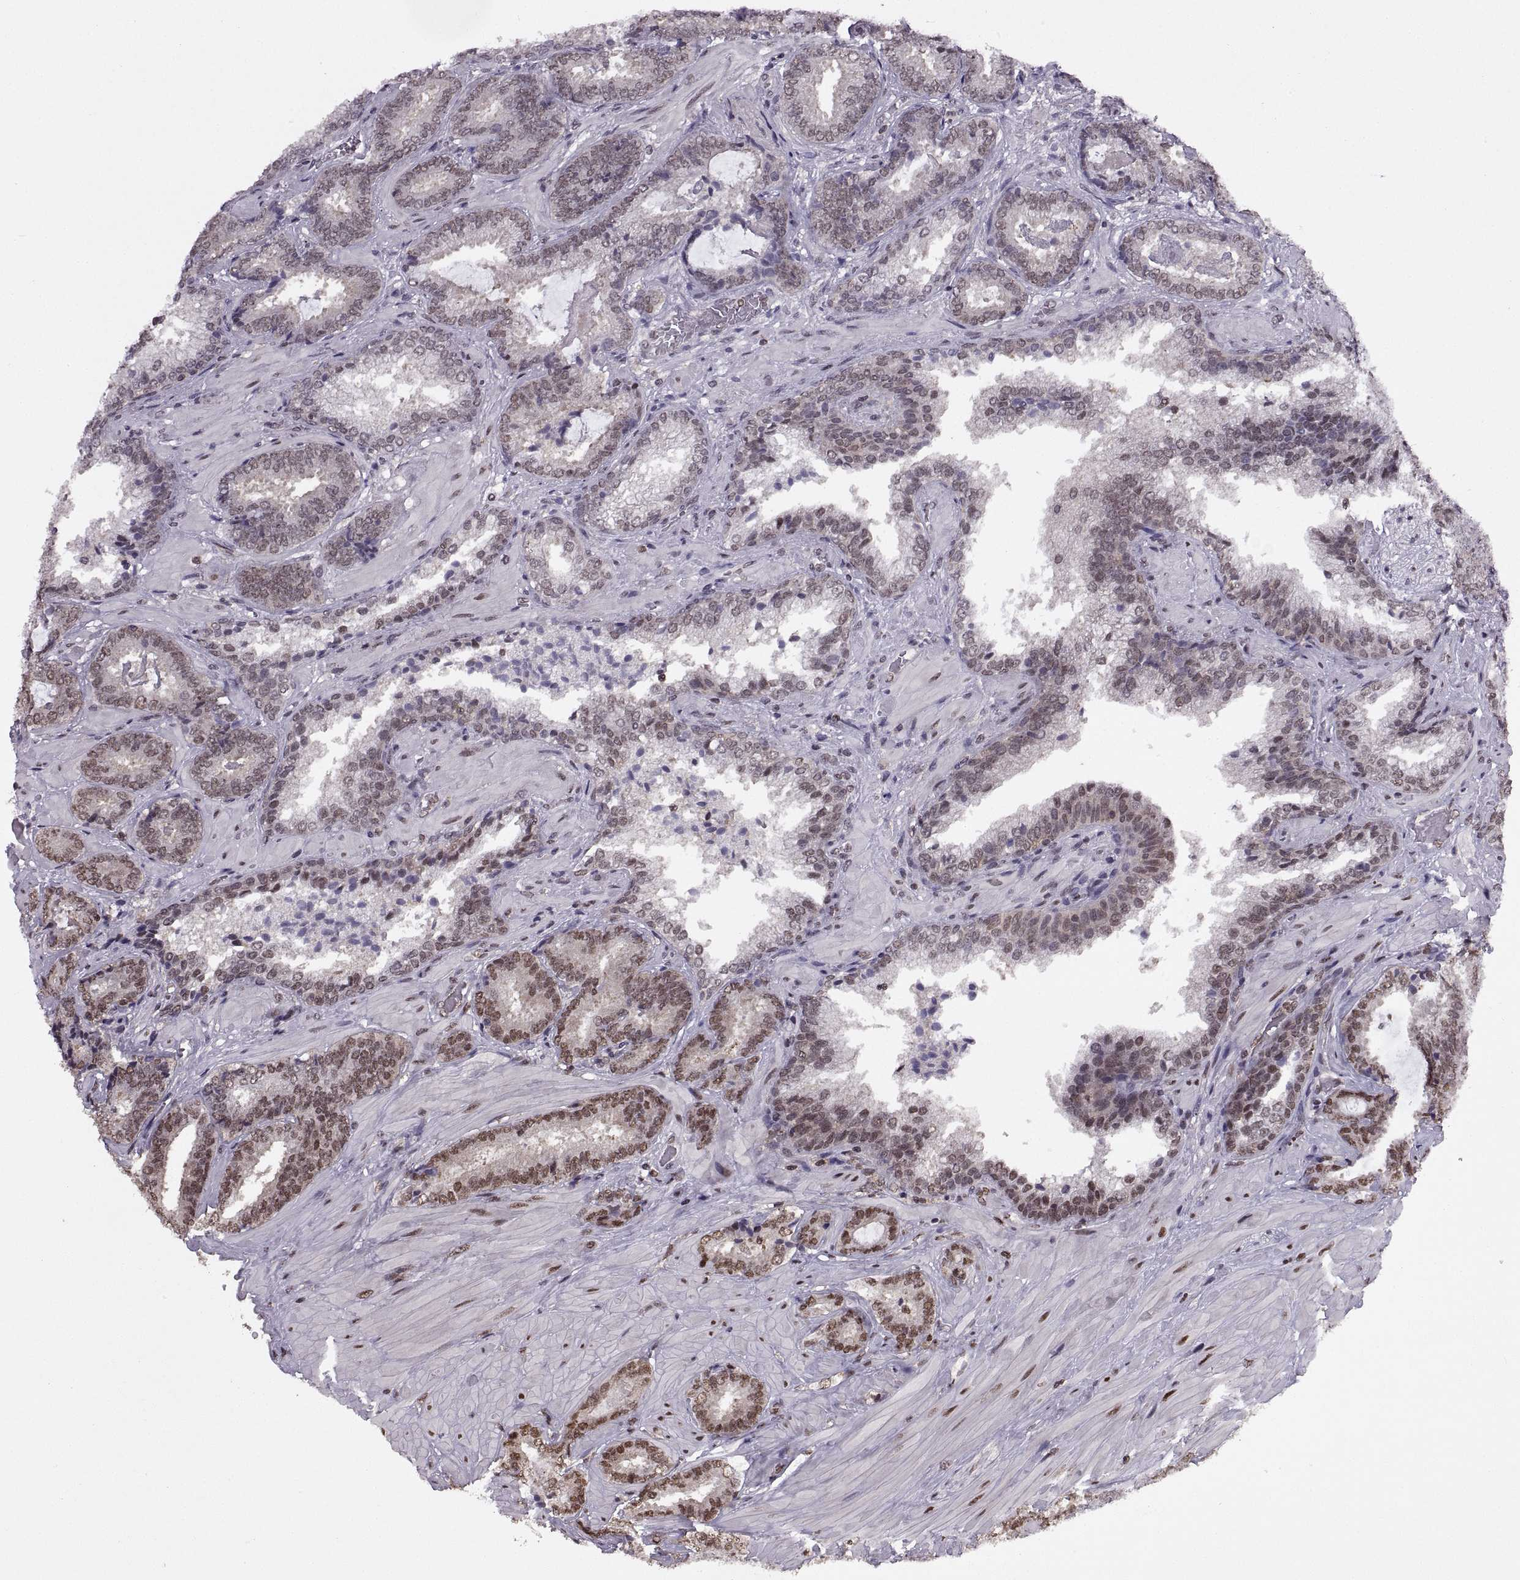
{"staining": {"intensity": "weak", "quantity": "25%-75%", "location": "nuclear"}, "tissue": "prostate cancer", "cell_type": "Tumor cells", "image_type": "cancer", "snomed": [{"axis": "morphology", "description": "Adenocarcinoma, Low grade"}, {"axis": "topography", "description": "Prostate"}], "caption": "Human prostate cancer (low-grade adenocarcinoma) stained for a protein (brown) shows weak nuclear positive positivity in approximately 25%-75% of tumor cells.", "gene": "INTS3", "patient": {"sex": "male", "age": 61}}